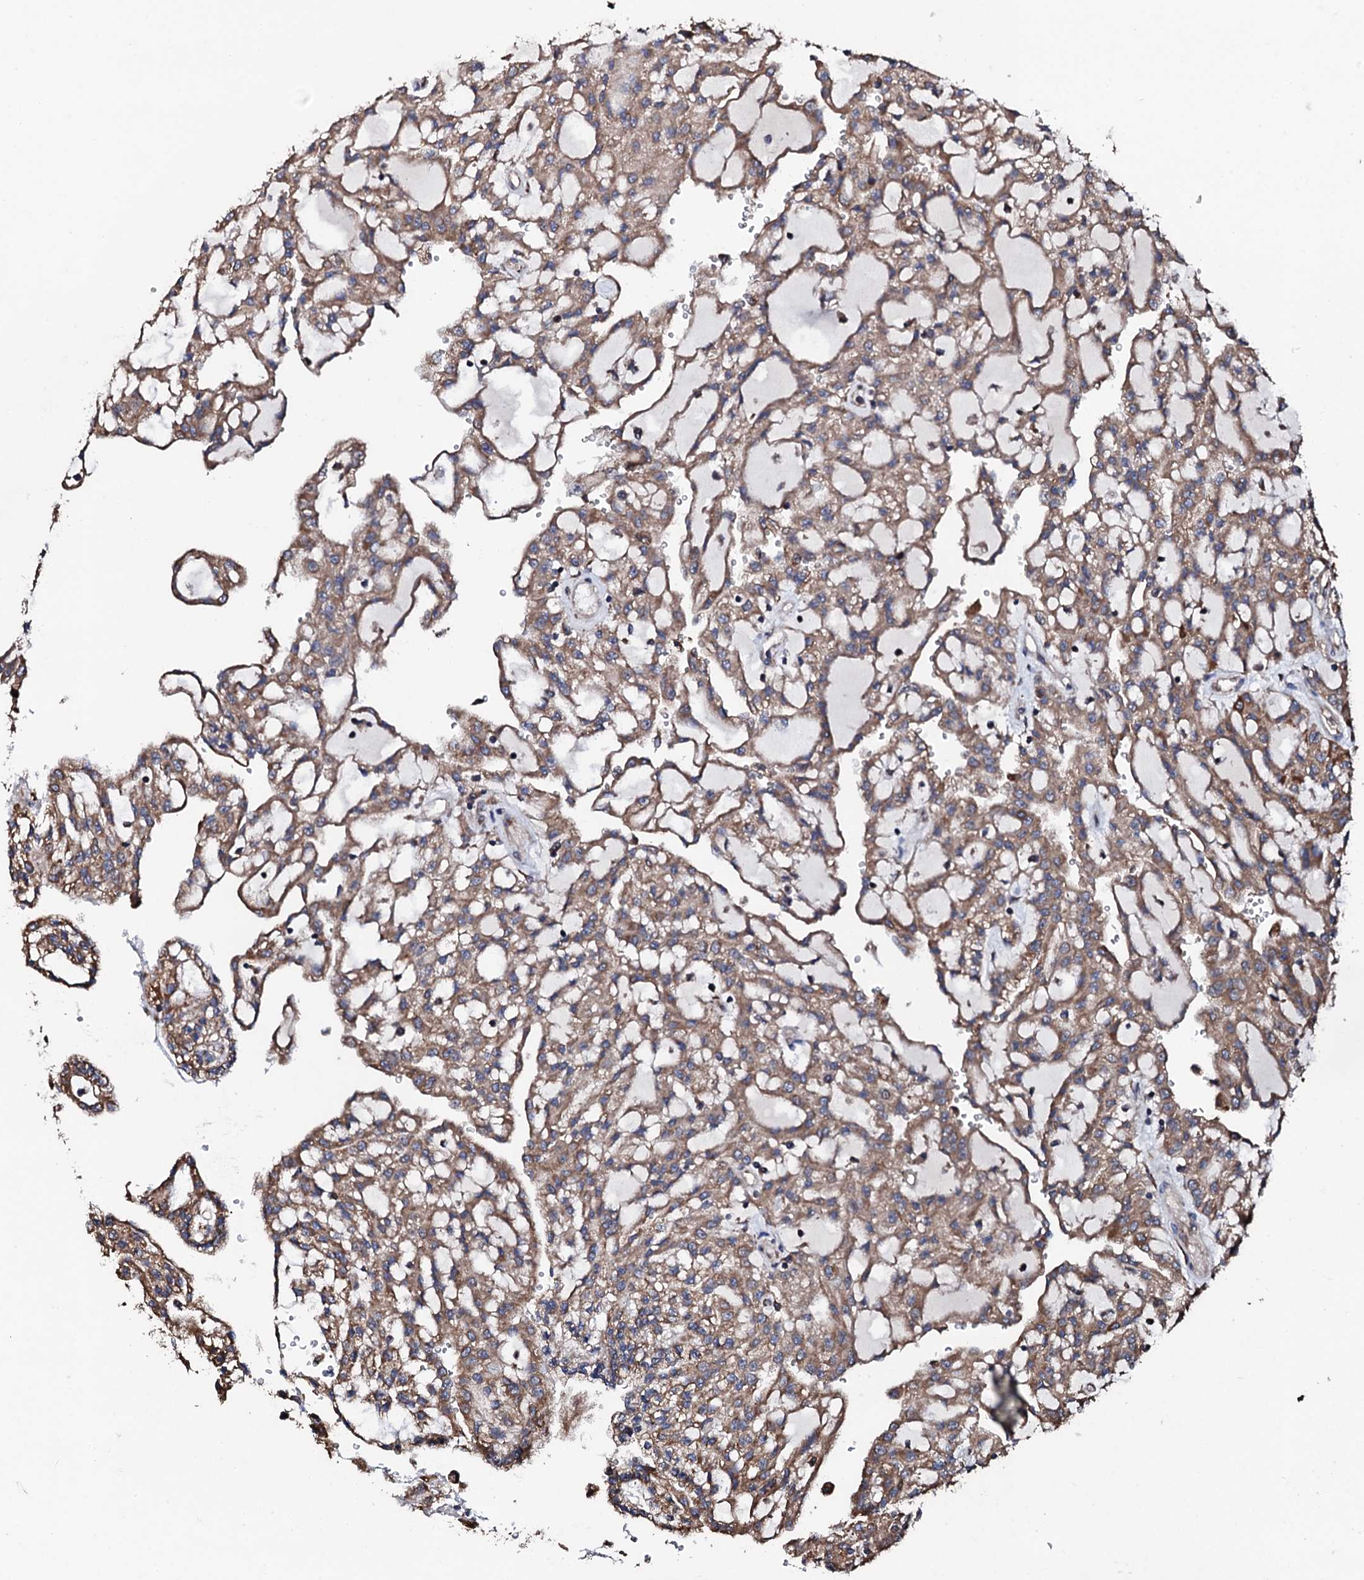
{"staining": {"intensity": "moderate", "quantity": ">75%", "location": "cytoplasmic/membranous"}, "tissue": "renal cancer", "cell_type": "Tumor cells", "image_type": "cancer", "snomed": [{"axis": "morphology", "description": "Adenocarcinoma, NOS"}, {"axis": "topography", "description": "Kidney"}], "caption": "Moderate cytoplasmic/membranous protein expression is identified in approximately >75% of tumor cells in adenocarcinoma (renal).", "gene": "CKAP5", "patient": {"sex": "male", "age": 63}}